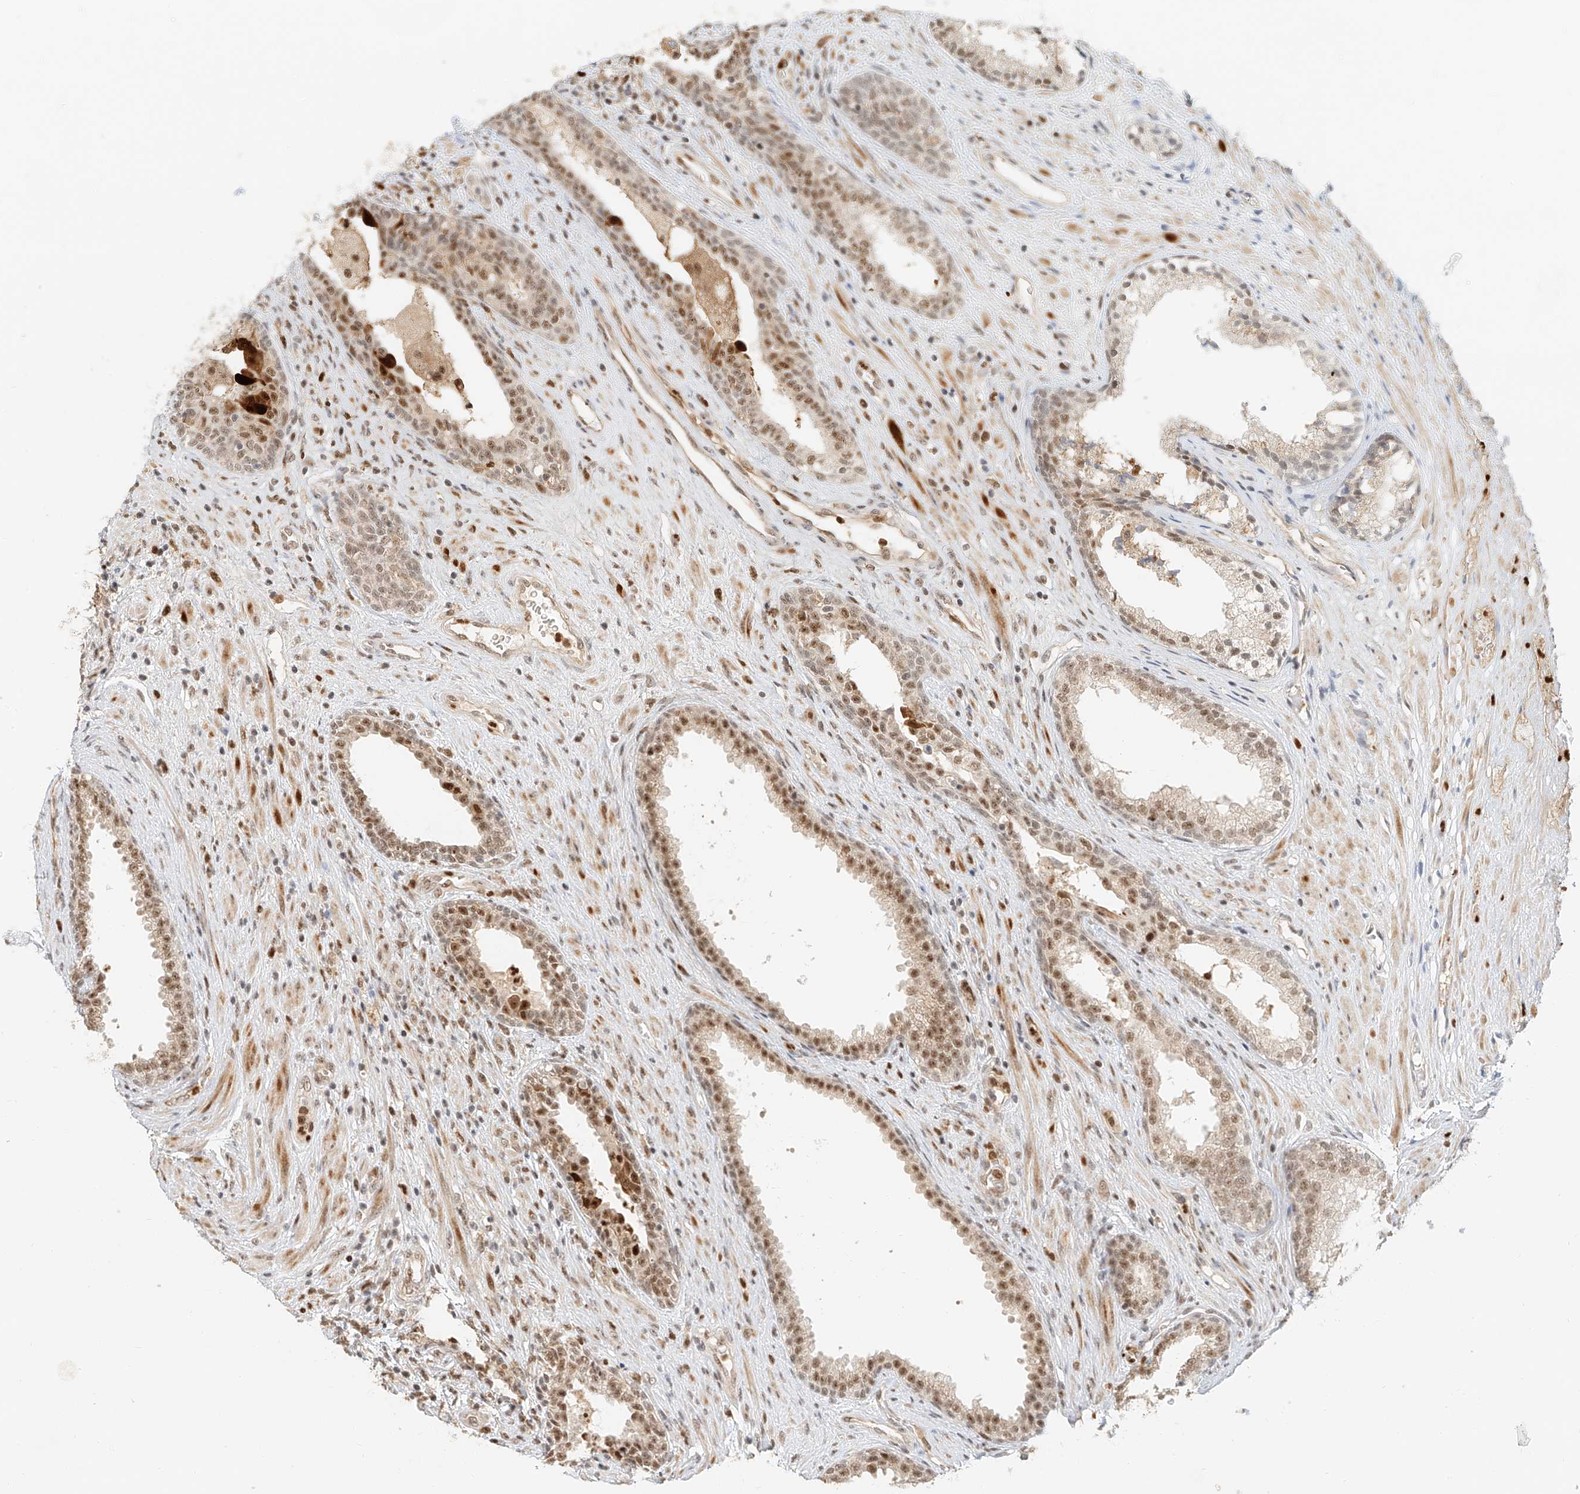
{"staining": {"intensity": "moderate", "quantity": ">75%", "location": "nuclear"}, "tissue": "prostate", "cell_type": "Glandular cells", "image_type": "normal", "snomed": [{"axis": "morphology", "description": "Normal tissue, NOS"}, {"axis": "topography", "description": "Prostate"}], "caption": "Protein expression analysis of benign prostate displays moderate nuclear staining in approximately >75% of glandular cells. Immunohistochemistry (ihc) stains the protein of interest in brown and the nuclei are stained blue.", "gene": "CXorf58", "patient": {"sex": "male", "age": 76}}